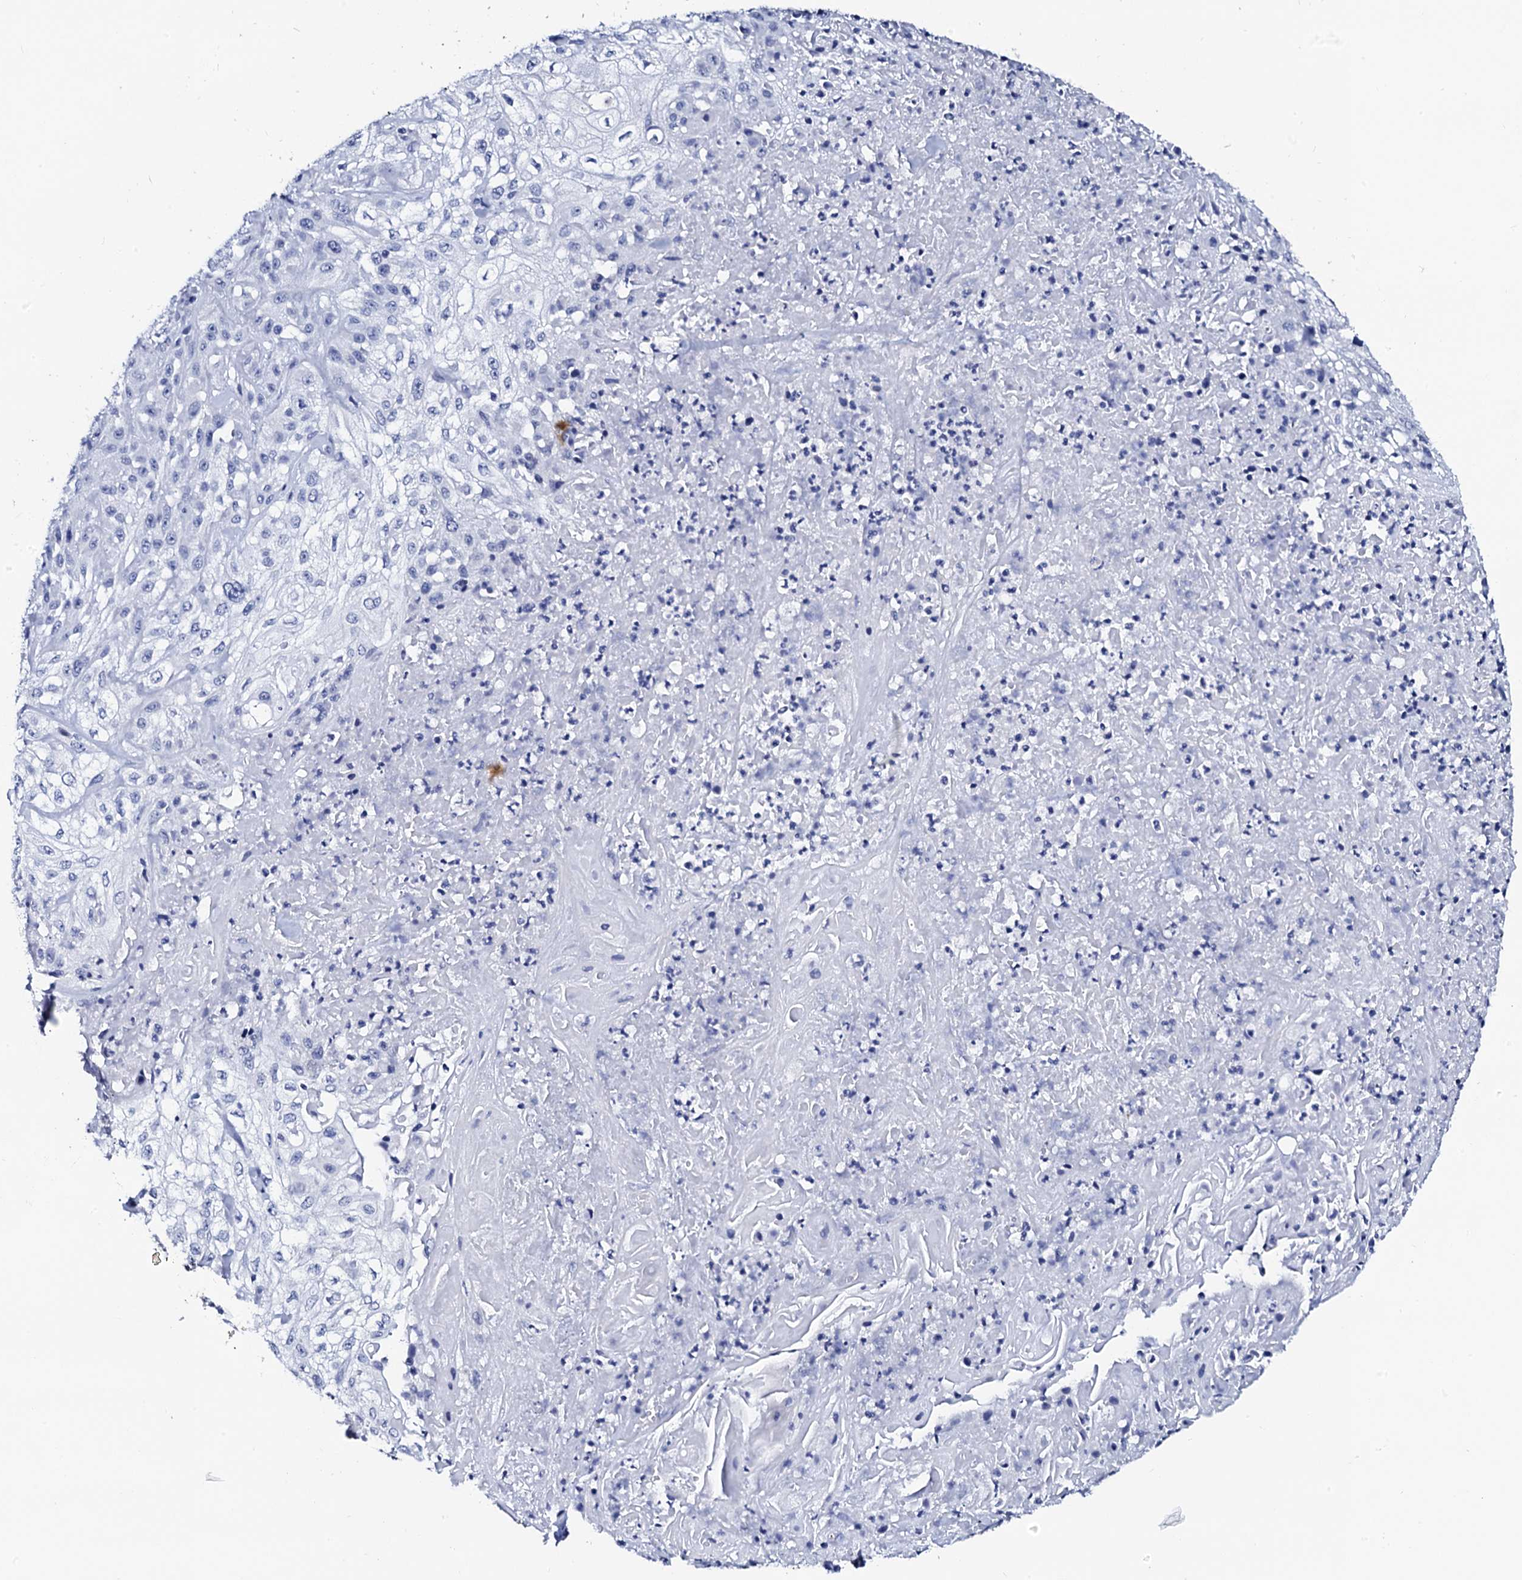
{"staining": {"intensity": "negative", "quantity": "none", "location": "none"}, "tissue": "skin cancer", "cell_type": "Tumor cells", "image_type": "cancer", "snomed": [{"axis": "morphology", "description": "Squamous cell carcinoma, NOS"}, {"axis": "morphology", "description": "Squamous cell carcinoma, metastatic, NOS"}, {"axis": "topography", "description": "Skin"}, {"axis": "topography", "description": "Lymph node"}], "caption": "An immunohistochemistry image of skin cancer is shown. There is no staining in tumor cells of skin cancer. Nuclei are stained in blue.", "gene": "SPATA19", "patient": {"sex": "male", "age": 75}}